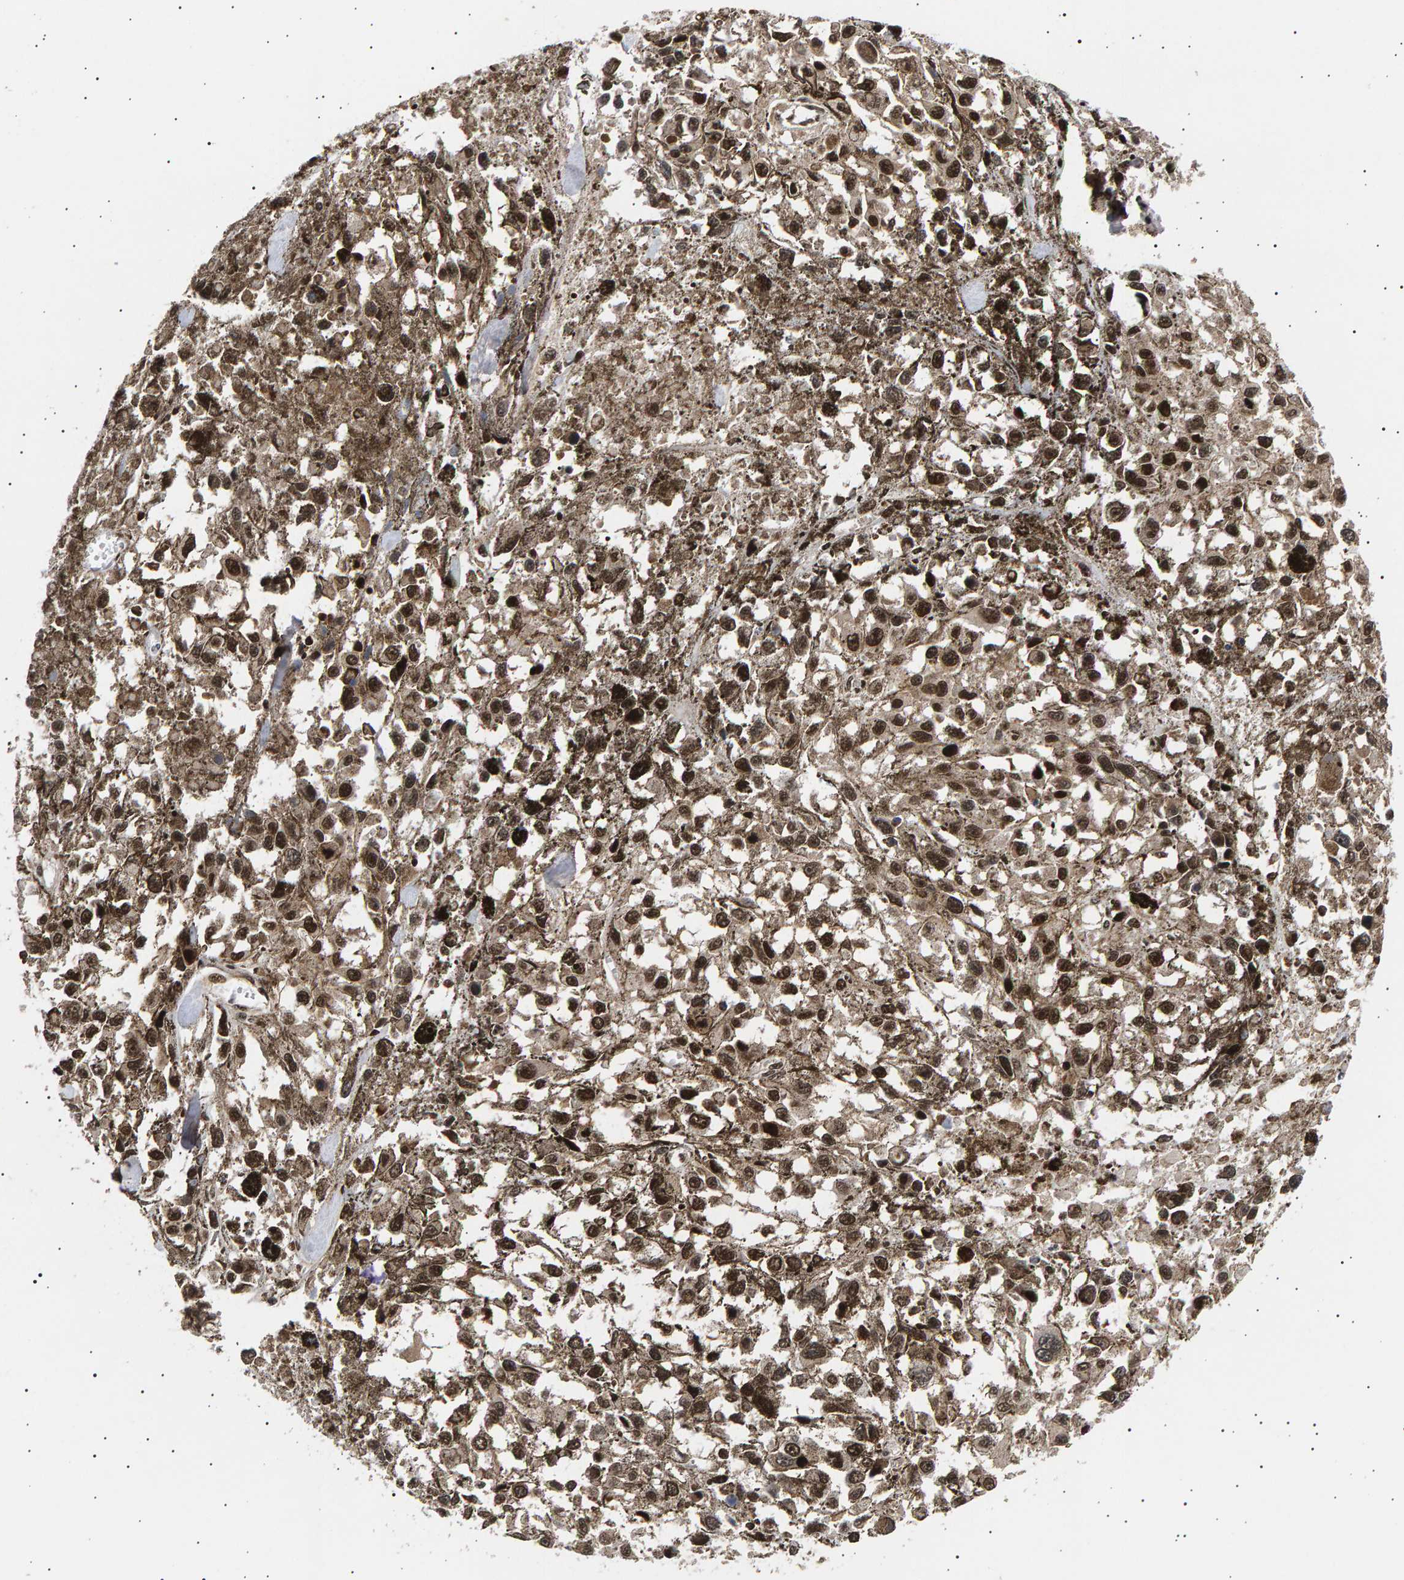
{"staining": {"intensity": "moderate", "quantity": ">75%", "location": "nuclear"}, "tissue": "melanoma", "cell_type": "Tumor cells", "image_type": "cancer", "snomed": [{"axis": "morphology", "description": "Malignant melanoma, Metastatic site"}, {"axis": "topography", "description": "Lymph node"}], "caption": "Human melanoma stained with a brown dye shows moderate nuclear positive expression in about >75% of tumor cells.", "gene": "ANKRD40", "patient": {"sex": "male", "age": 59}}